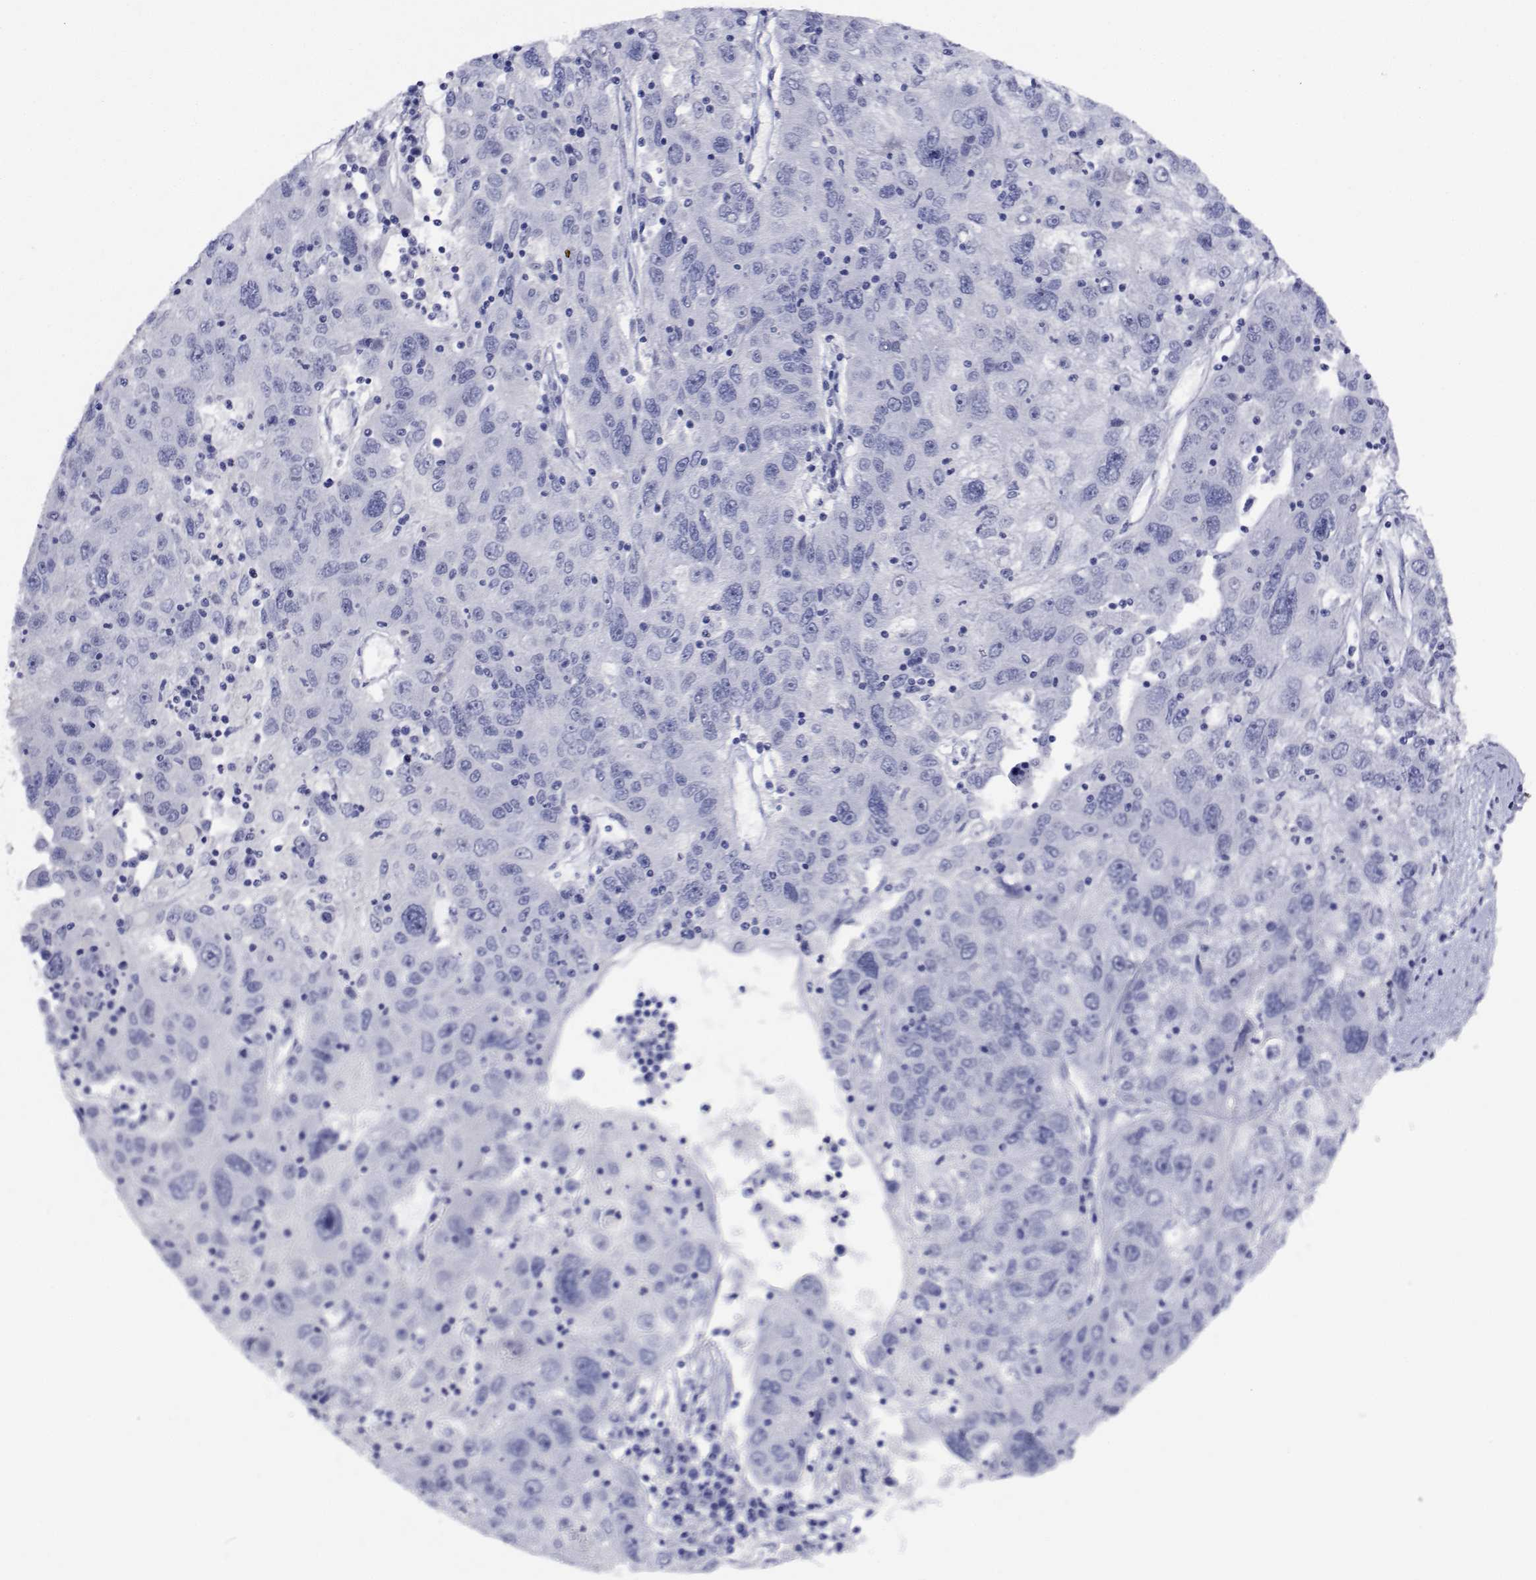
{"staining": {"intensity": "negative", "quantity": "none", "location": "none"}, "tissue": "stomach cancer", "cell_type": "Tumor cells", "image_type": "cancer", "snomed": [{"axis": "morphology", "description": "Adenocarcinoma, NOS"}, {"axis": "topography", "description": "Stomach"}], "caption": "Immunohistochemistry (IHC) photomicrograph of neoplastic tissue: stomach cancer stained with DAB (3,3'-diaminobenzidine) exhibits no significant protein positivity in tumor cells. The staining was performed using DAB (3,3'-diaminobenzidine) to visualize the protein expression in brown, while the nuclei were stained in blue with hematoxylin (Magnification: 20x).", "gene": "PLXNA4", "patient": {"sex": "male", "age": 56}}